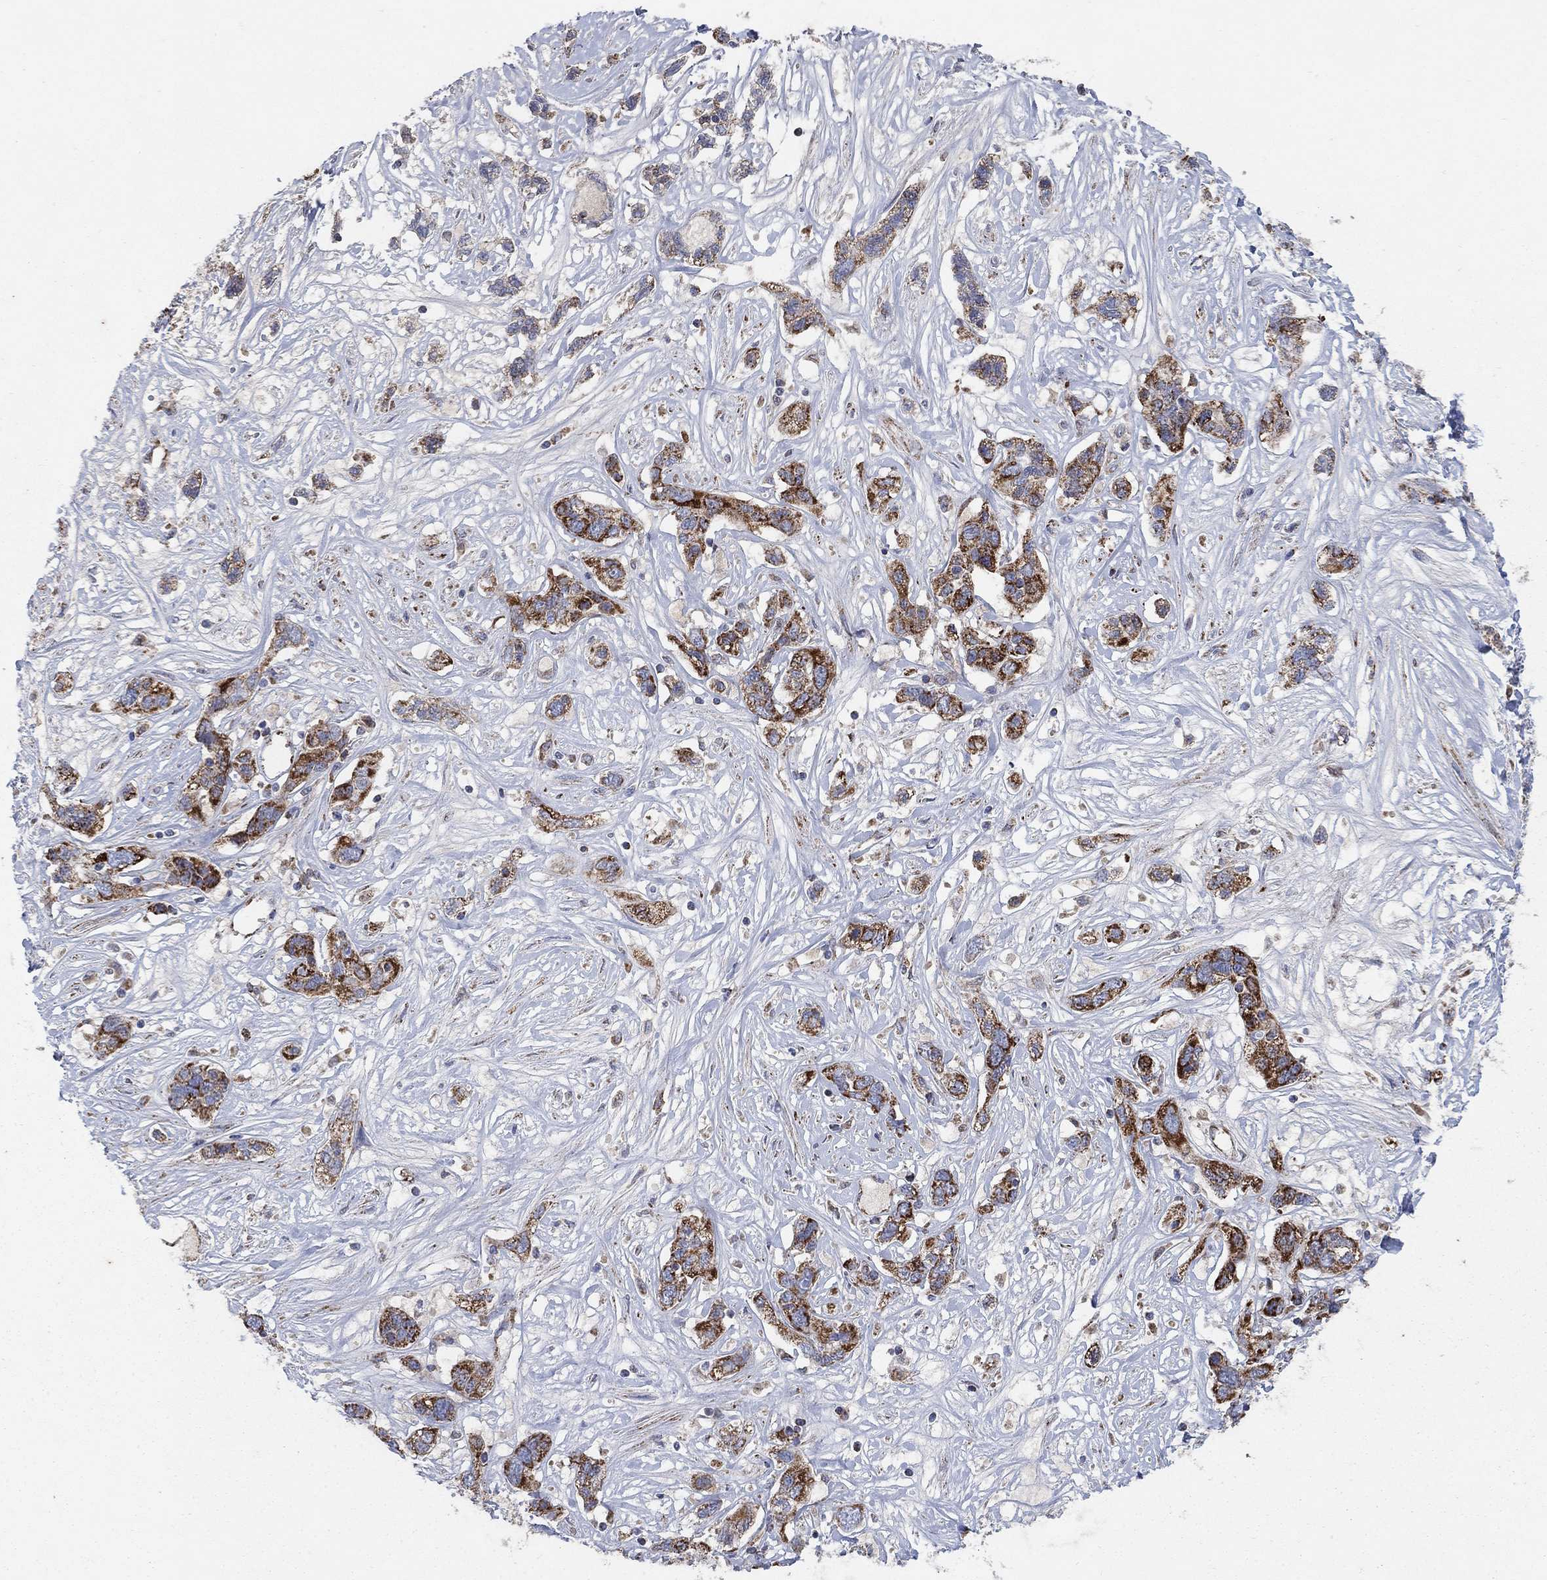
{"staining": {"intensity": "strong", "quantity": ">75%", "location": "cytoplasmic/membranous"}, "tissue": "liver cancer", "cell_type": "Tumor cells", "image_type": "cancer", "snomed": [{"axis": "morphology", "description": "Adenocarcinoma, NOS"}, {"axis": "morphology", "description": "Cholangiocarcinoma"}, {"axis": "topography", "description": "Liver"}], "caption": "High-magnification brightfield microscopy of liver cancer (adenocarcinoma) stained with DAB (brown) and counterstained with hematoxylin (blue). tumor cells exhibit strong cytoplasmic/membranous staining is seen in approximately>75% of cells.", "gene": "PNPLA2", "patient": {"sex": "male", "age": 64}}